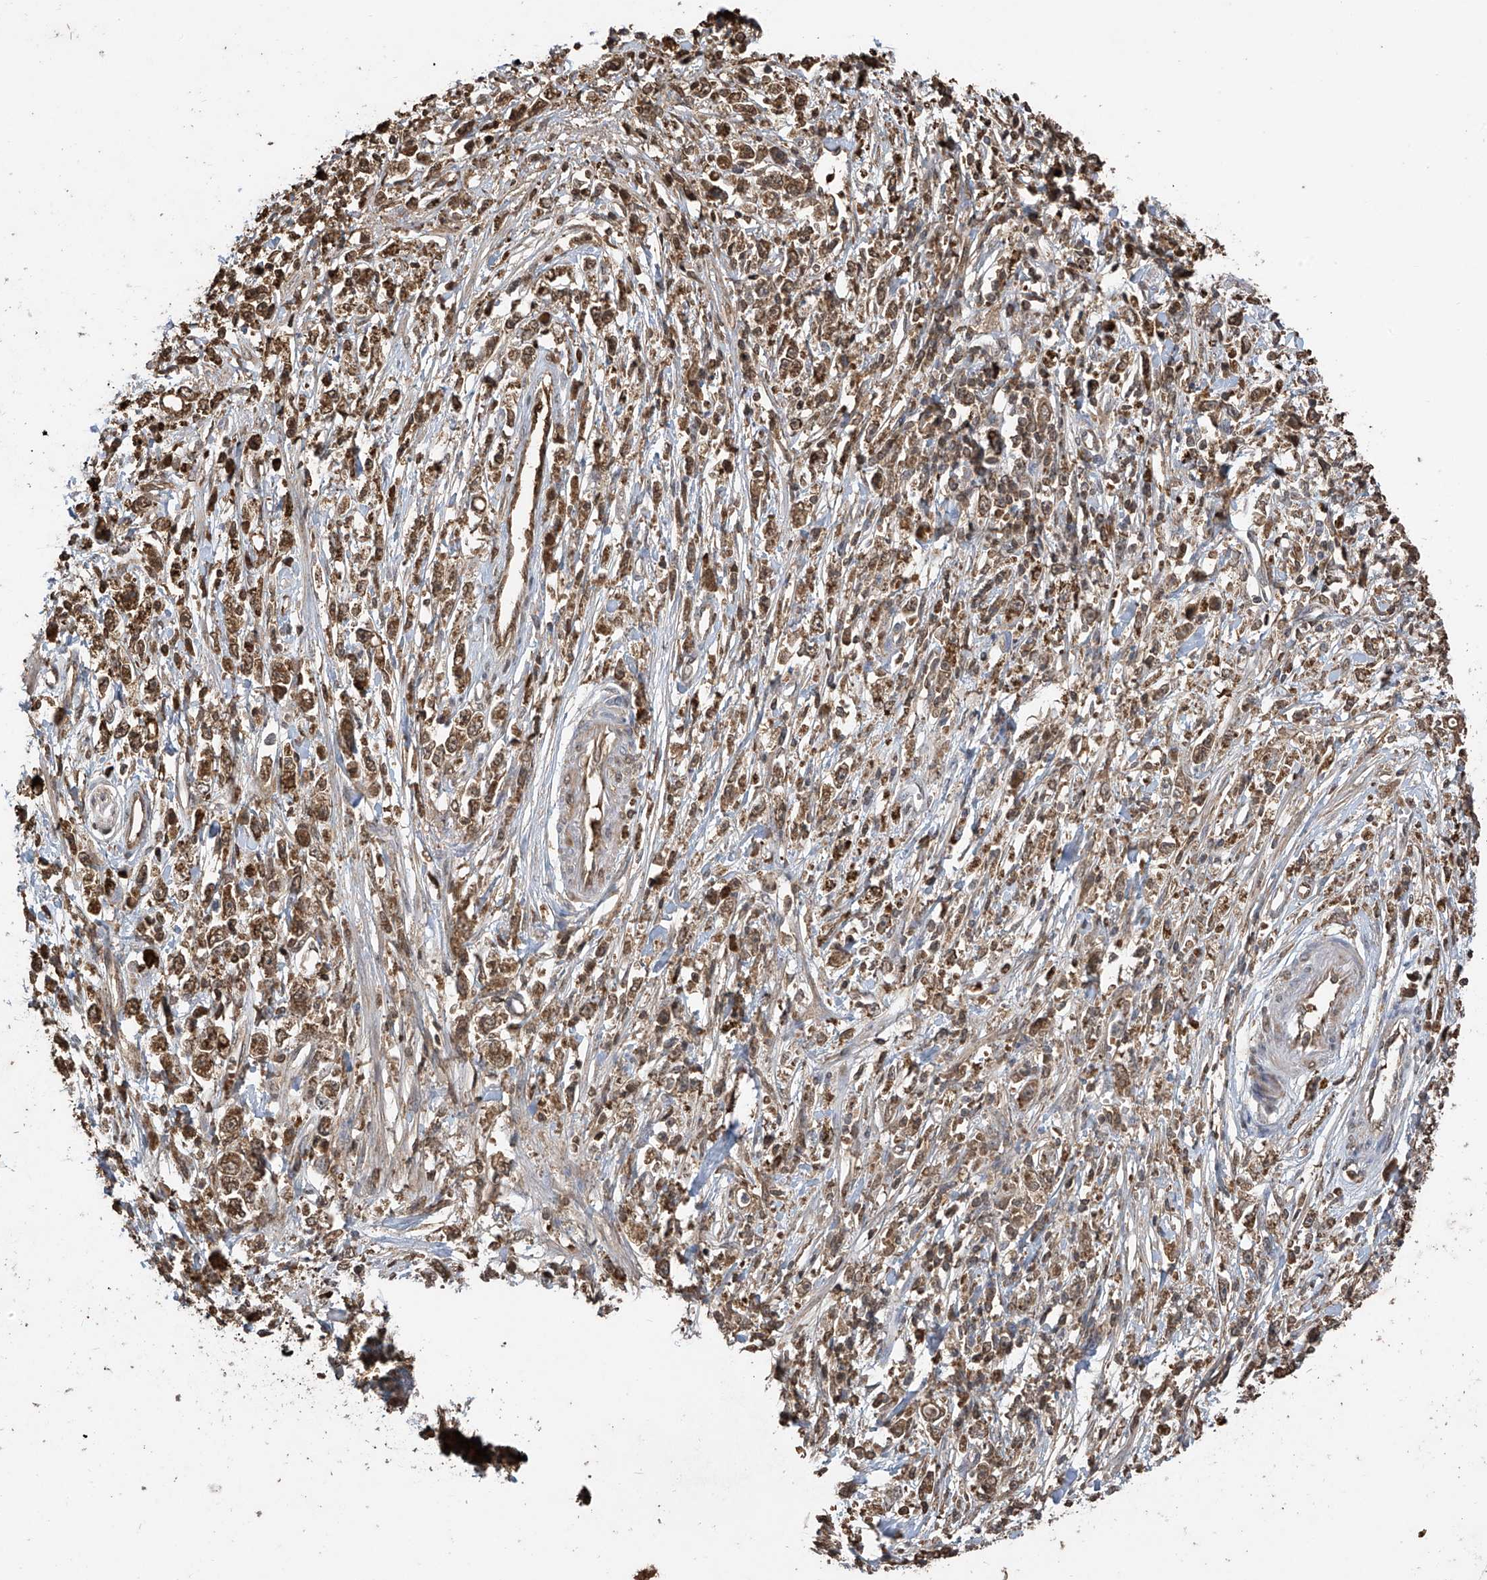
{"staining": {"intensity": "moderate", "quantity": ">75%", "location": "cytoplasmic/membranous,nuclear"}, "tissue": "stomach cancer", "cell_type": "Tumor cells", "image_type": "cancer", "snomed": [{"axis": "morphology", "description": "Adenocarcinoma, NOS"}, {"axis": "topography", "description": "Stomach"}], "caption": "An IHC micrograph of neoplastic tissue is shown. Protein staining in brown labels moderate cytoplasmic/membranous and nuclear positivity in stomach adenocarcinoma within tumor cells.", "gene": "PNPT1", "patient": {"sex": "female", "age": 59}}